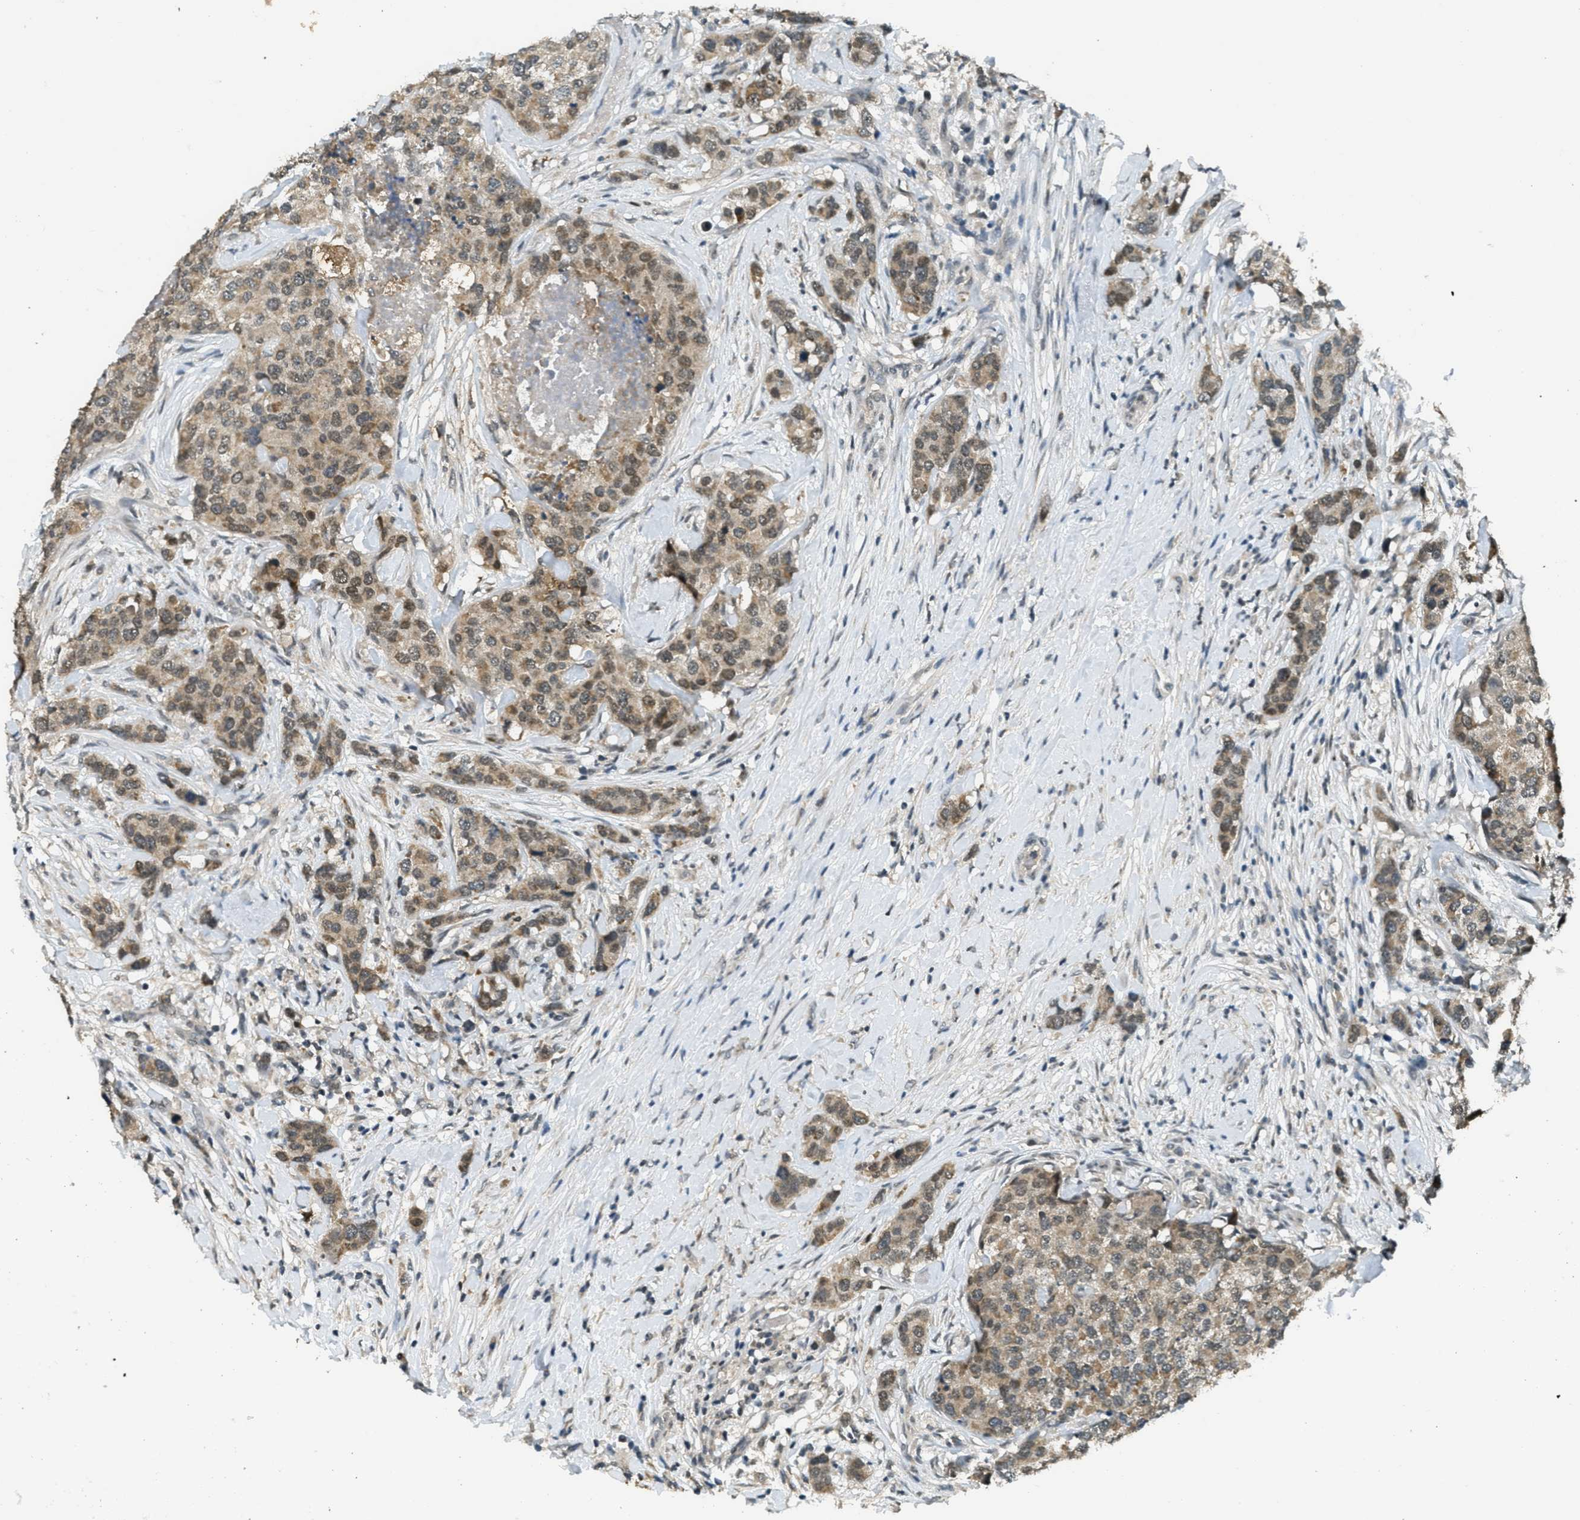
{"staining": {"intensity": "moderate", "quantity": ">75%", "location": "cytoplasmic/membranous,nuclear"}, "tissue": "breast cancer", "cell_type": "Tumor cells", "image_type": "cancer", "snomed": [{"axis": "morphology", "description": "Lobular carcinoma"}, {"axis": "topography", "description": "Breast"}], "caption": "Immunohistochemistry histopathology image of breast cancer (lobular carcinoma) stained for a protein (brown), which reveals medium levels of moderate cytoplasmic/membranous and nuclear staining in approximately >75% of tumor cells.", "gene": "TCF20", "patient": {"sex": "female", "age": 59}}